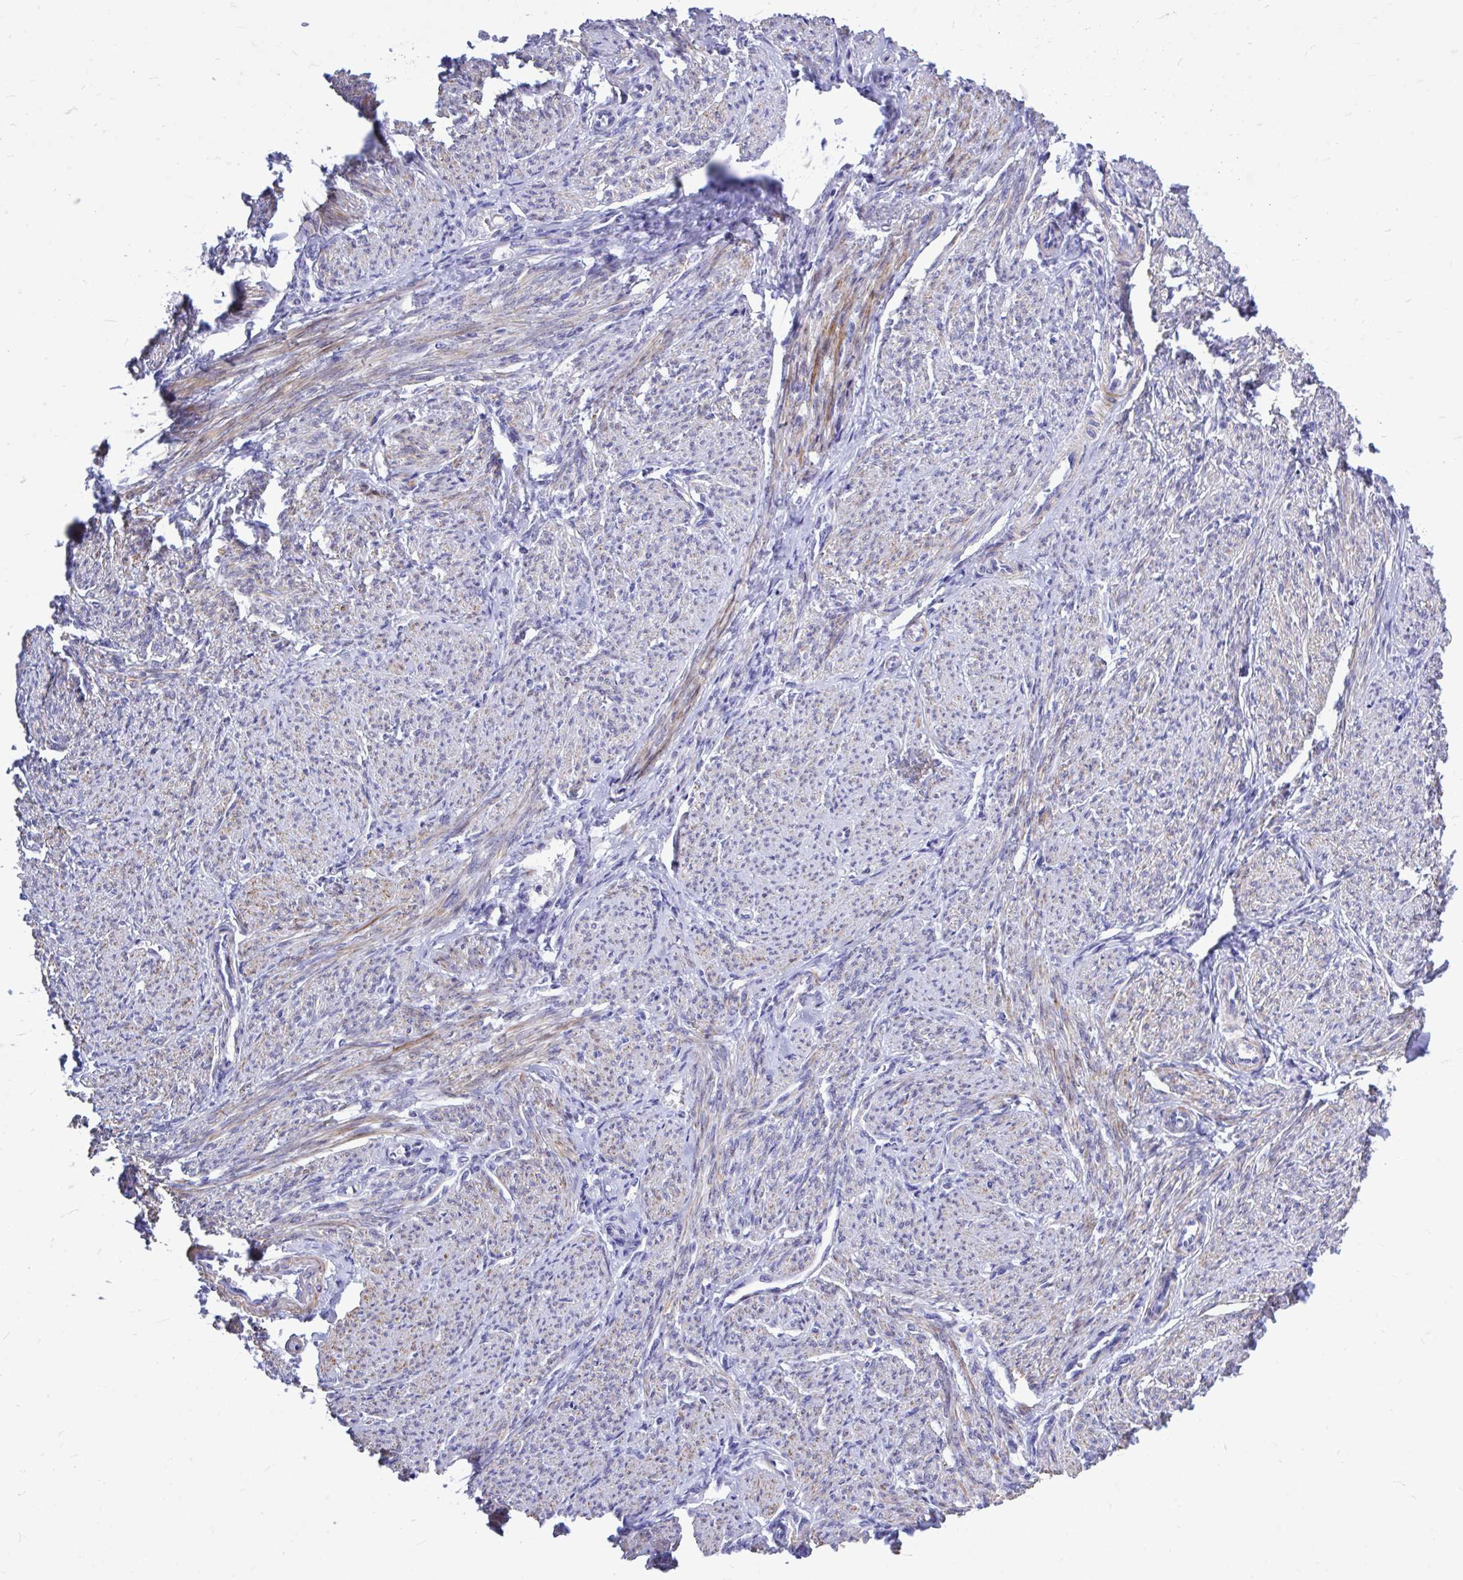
{"staining": {"intensity": "strong", "quantity": "25%-75%", "location": "cytoplasmic/membranous"}, "tissue": "smooth muscle", "cell_type": "Smooth muscle cells", "image_type": "normal", "snomed": [{"axis": "morphology", "description": "Normal tissue, NOS"}, {"axis": "topography", "description": "Smooth muscle"}], "caption": "Smooth muscle stained with IHC reveals strong cytoplasmic/membranous staining in approximately 25%-75% of smooth muscle cells.", "gene": "ZBTB25", "patient": {"sex": "female", "age": 65}}